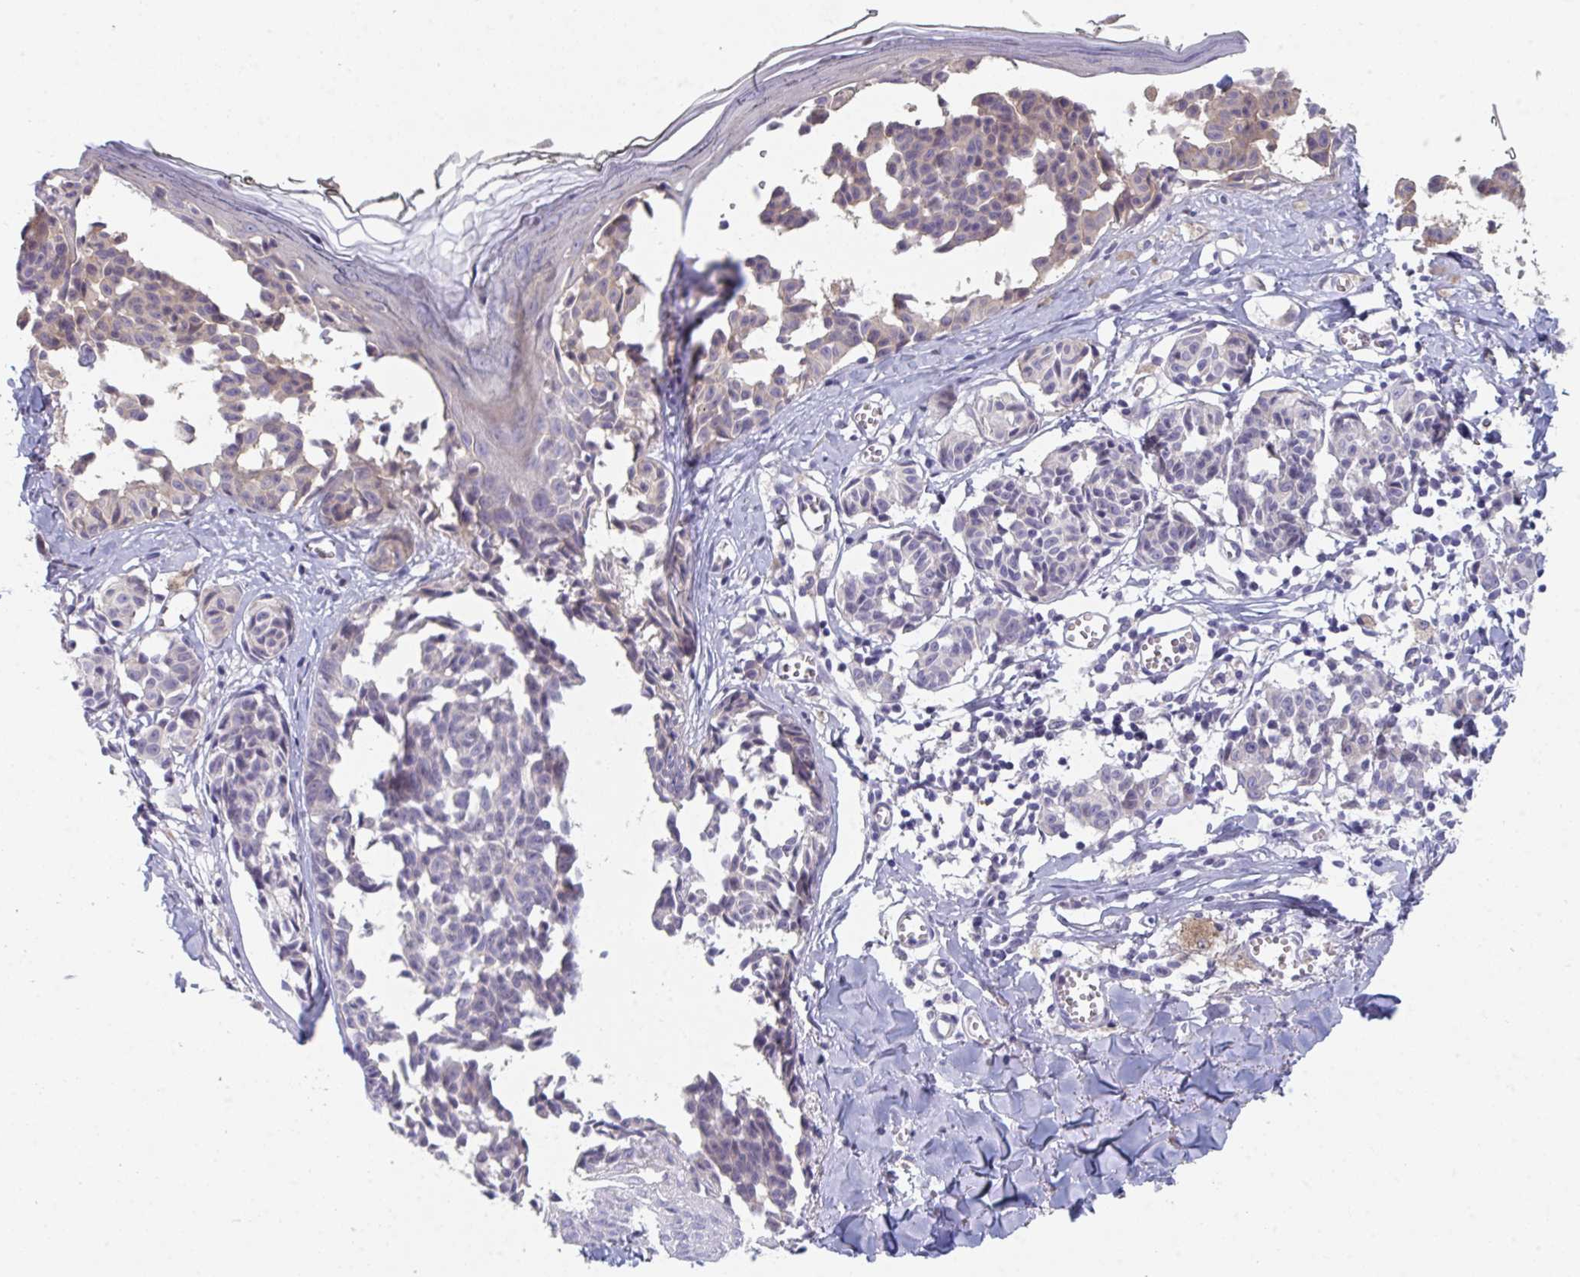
{"staining": {"intensity": "negative", "quantity": "none", "location": "none"}, "tissue": "melanoma", "cell_type": "Tumor cells", "image_type": "cancer", "snomed": [{"axis": "morphology", "description": "Malignant melanoma, NOS"}, {"axis": "topography", "description": "Skin"}], "caption": "An image of malignant melanoma stained for a protein exhibits no brown staining in tumor cells.", "gene": "PTPRD", "patient": {"sex": "female", "age": 43}}